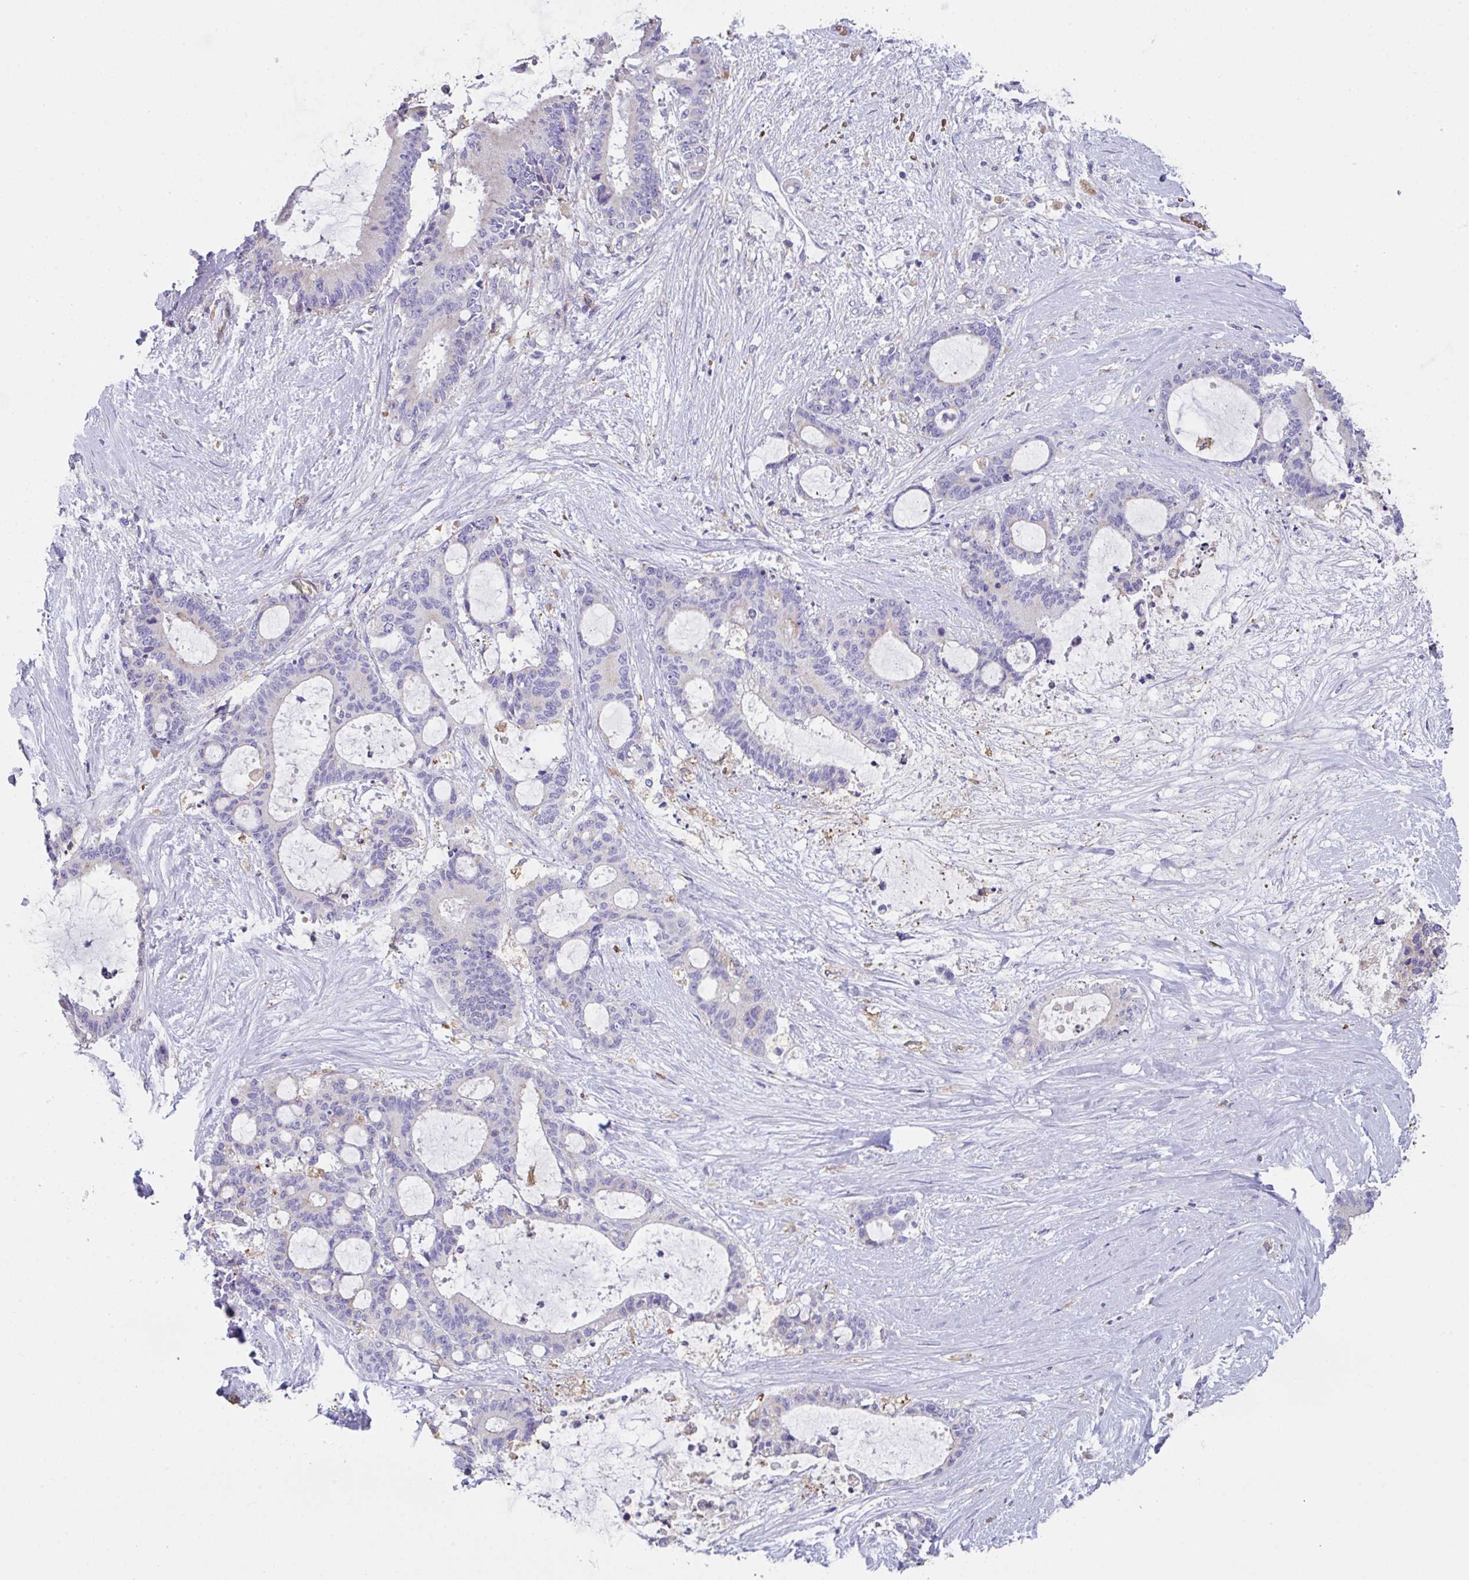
{"staining": {"intensity": "negative", "quantity": "none", "location": "none"}, "tissue": "liver cancer", "cell_type": "Tumor cells", "image_type": "cancer", "snomed": [{"axis": "morphology", "description": "Normal tissue, NOS"}, {"axis": "morphology", "description": "Cholangiocarcinoma"}, {"axis": "topography", "description": "Liver"}, {"axis": "topography", "description": "Peripheral nerve tissue"}], "caption": "A high-resolution image shows IHC staining of liver cancer (cholangiocarcinoma), which exhibits no significant expression in tumor cells.", "gene": "TFAP2C", "patient": {"sex": "female", "age": 73}}